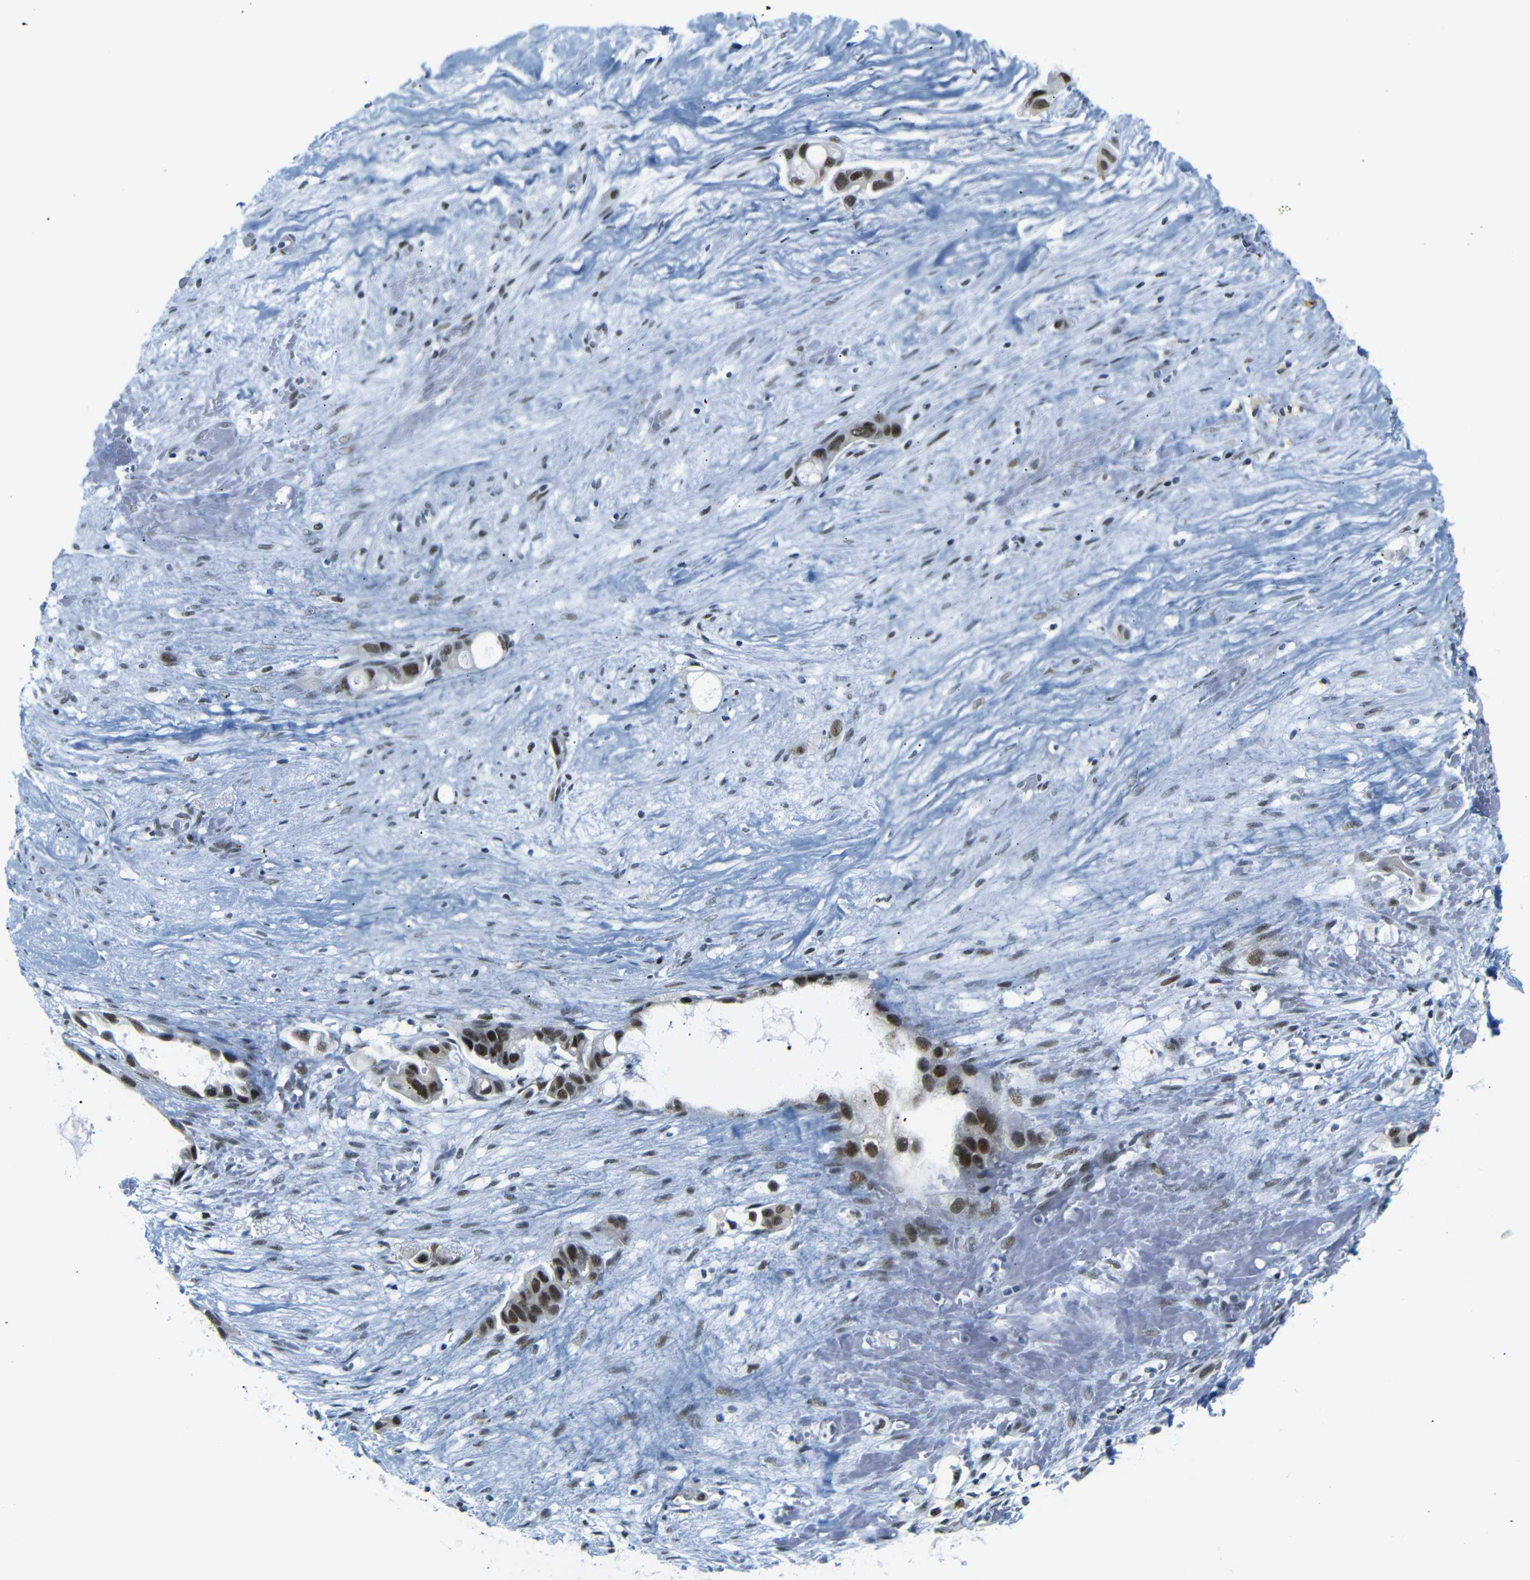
{"staining": {"intensity": "strong", "quantity": ">75%", "location": "nuclear"}, "tissue": "liver cancer", "cell_type": "Tumor cells", "image_type": "cancer", "snomed": [{"axis": "morphology", "description": "Cholangiocarcinoma"}, {"axis": "topography", "description": "Liver"}], "caption": "A brown stain shows strong nuclear staining of a protein in human liver cancer tumor cells. Nuclei are stained in blue.", "gene": "TRA2B", "patient": {"sex": "female", "age": 65}}